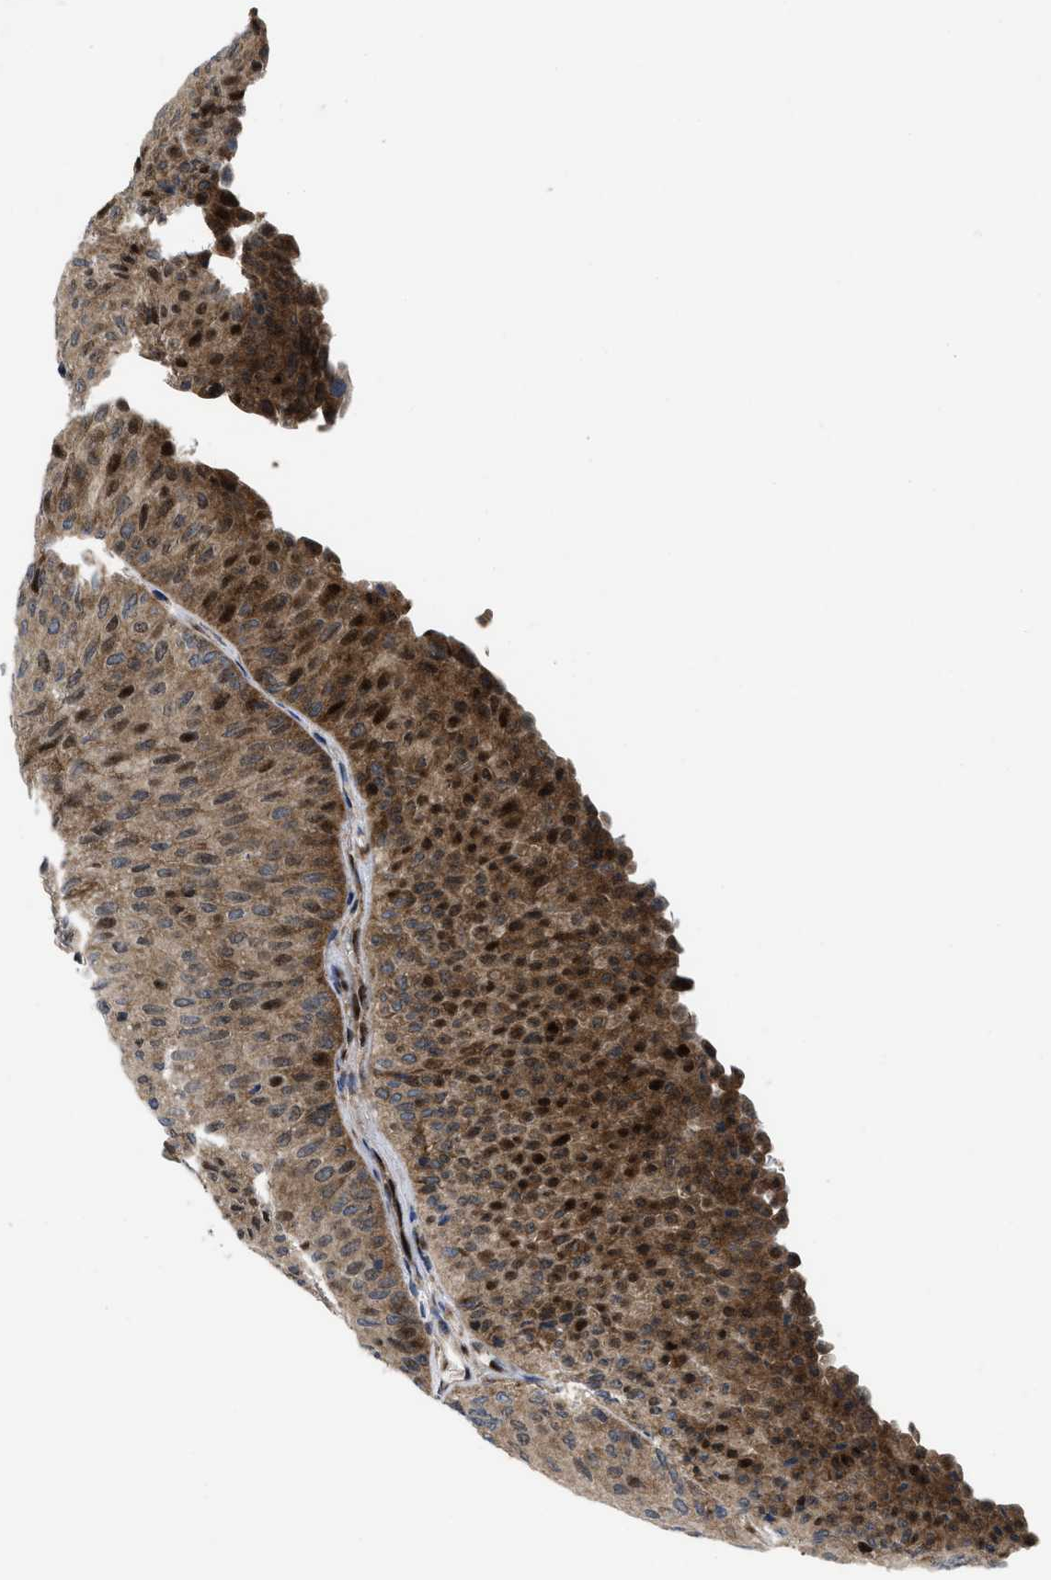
{"staining": {"intensity": "strong", "quantity": ">75%", "location": "cytoplasmic/membranous,nuclear"}, "tissue": "urothelial cancer", "cell_type": "Tumor cells", "image_type": "cancer", "snomed": [{"axis": "morphology", "description": "Urothelial carcinoma, Low grade"}, {"axis": "topography", "description": "Urinary bladder"}], "caption": "Urothelial cancer stained with DAB IHC exhibits high levels of strong cytoplasmic/membranous and nuclear positivity in about >75% of tumor cells. (brown staining indicates protein expression, while blue staining denotes nuclei).", "gene": "PPP2CB", "patient": {"sex": "male", "age": 78}}